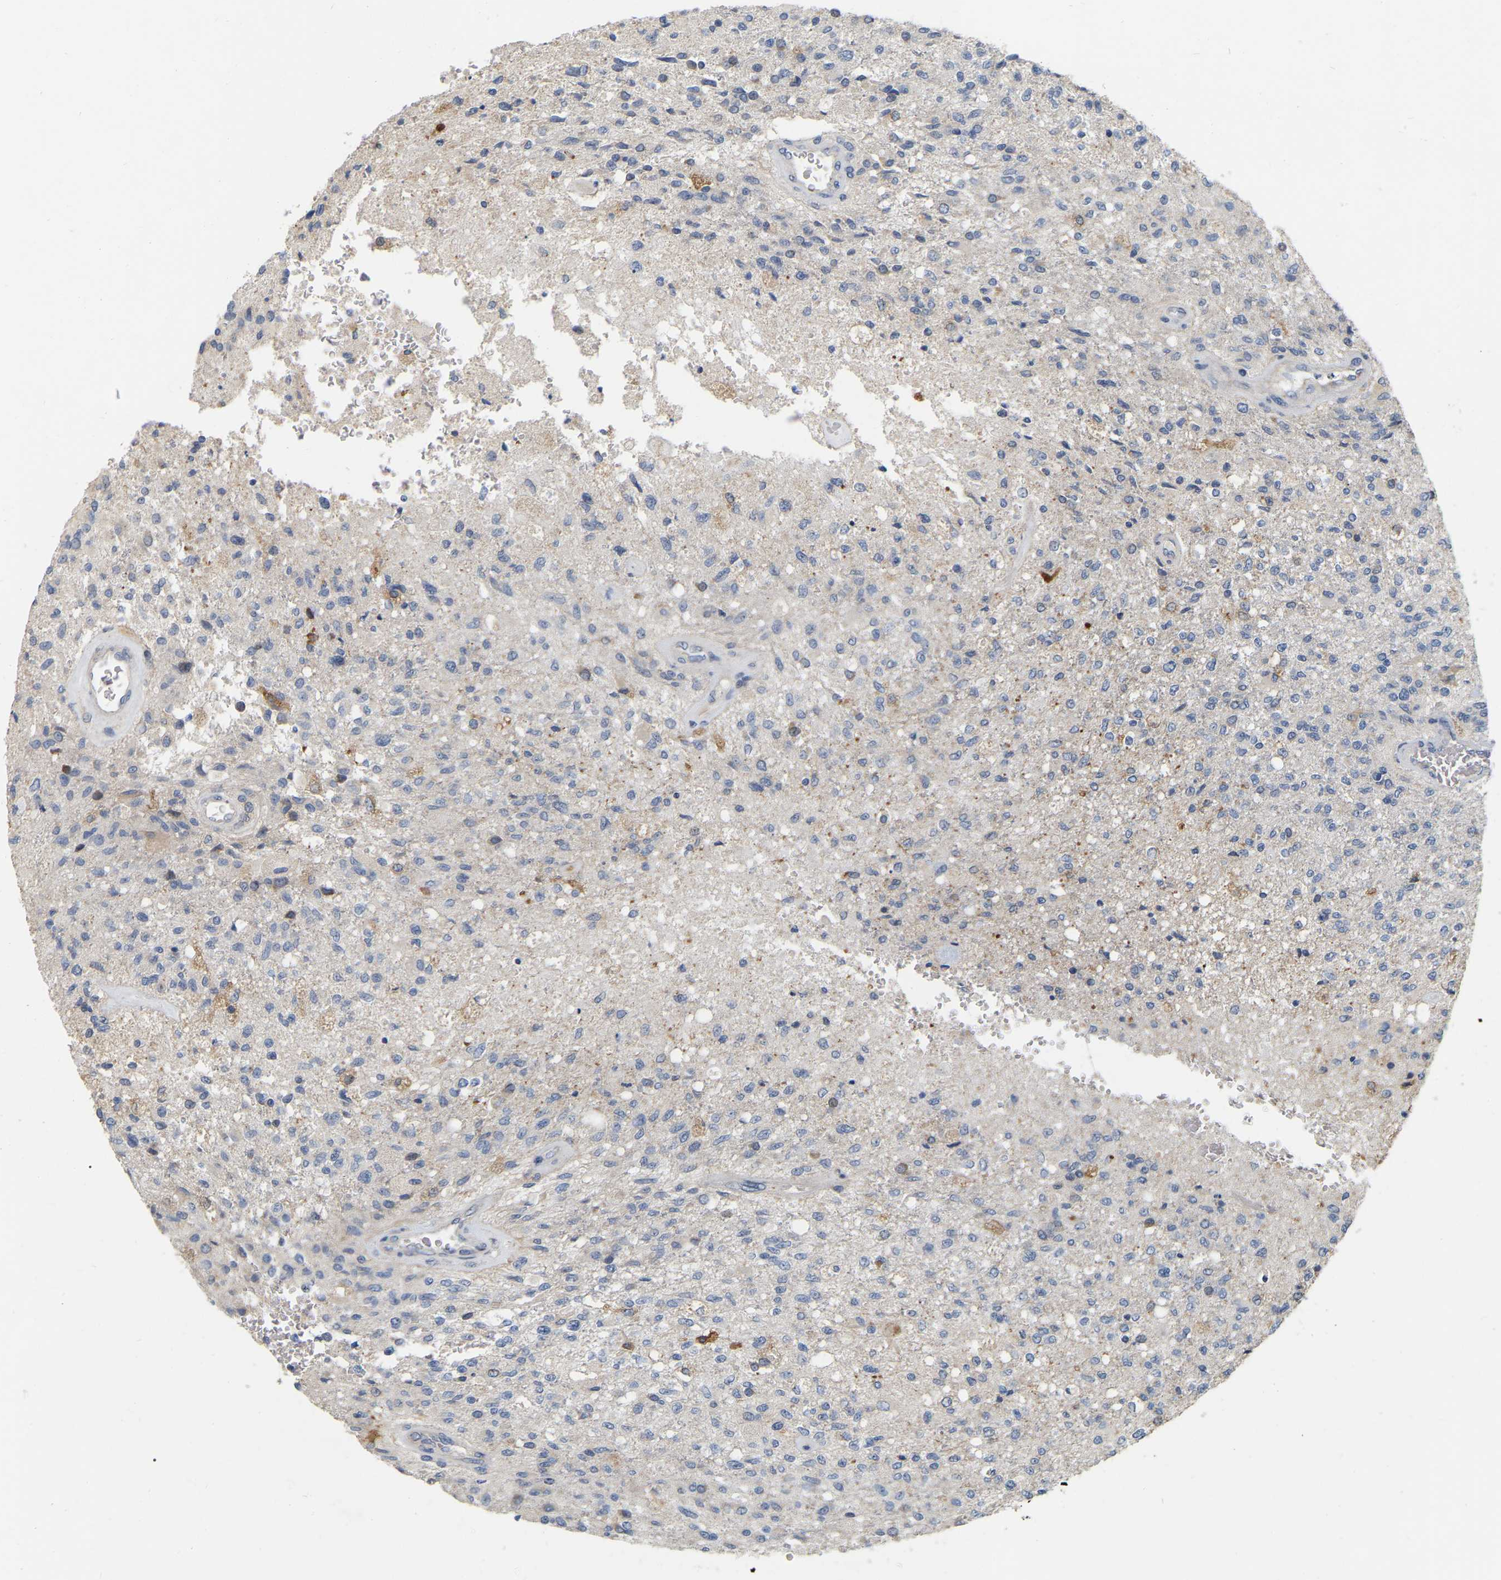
{"staining": {"intensity": "moderate", "quantity": "<25%", "location": "cytoplasmic/membranous"}, "tissue": "glioma", "cell_type": "Tumor cells", "image_type": "cancer", "snomed": [{"axis": "morphology", "description": "Normal tissue, NOS"}, {"axis": "morphology", "description": "Glioma, malignant, High grade"}, {"axis": "topography", "description": "Cerebral cortex"}], "caption": "Moderate cytoplasmic/membranous positivity is identified in about <25% of tumor cells in malignant glioma (high-grade).", "gene": "SSH1", "patient": {"sex": "male", "age": 77}}